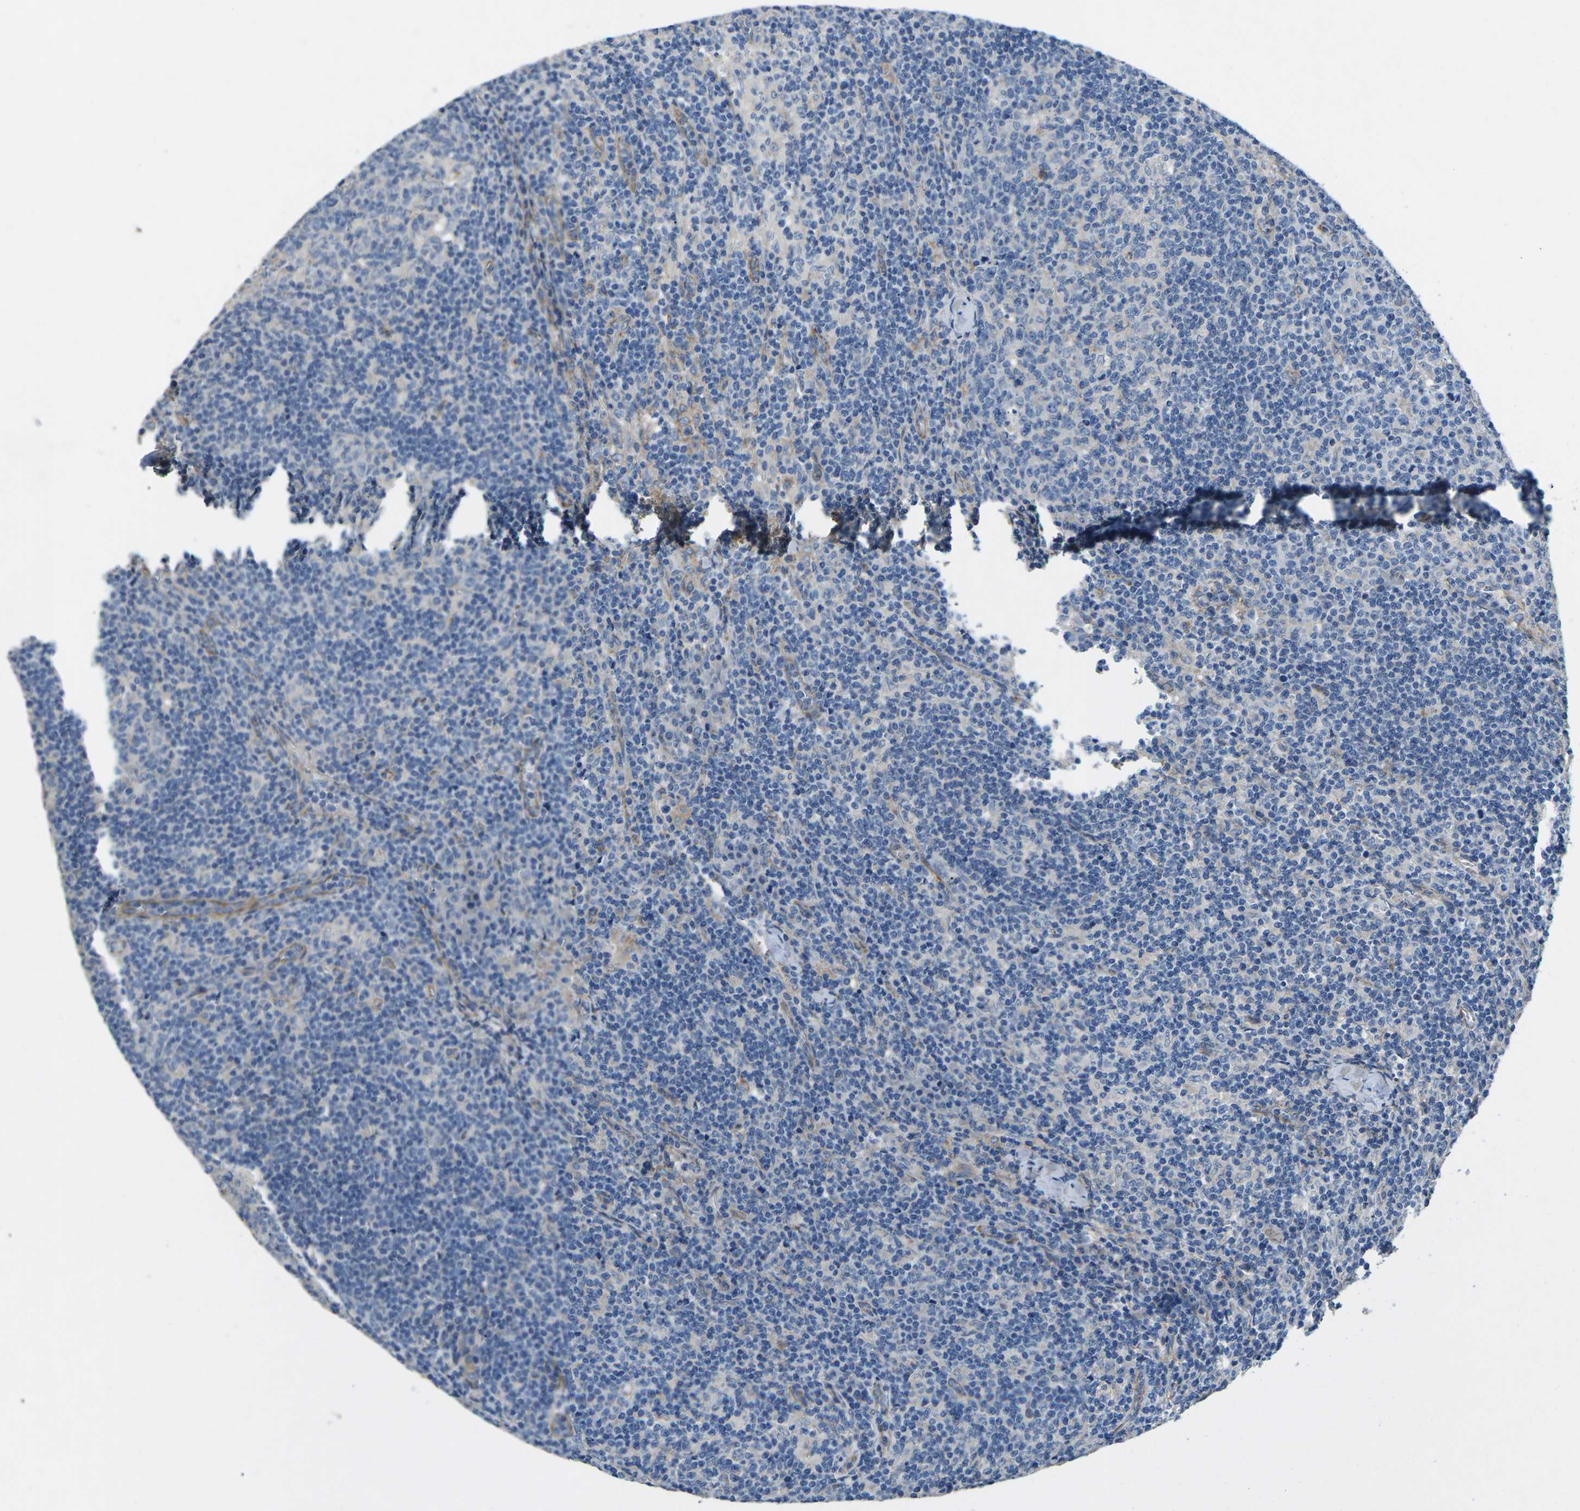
{"staining": {"intensity": "moderate", "quantity": "<25%", "location": "cytoplasmic/membranous"}, "tissue": "lymph node", "cell_type": "Germinal center cells", "image_type": "normal", "snomed": [{"axis": "morphology", "description": "Normal tissue, NOS"}, {"axis": "morphology", "description": "Inflammation, NOS"}, {"axis": "topography", "description": "Lymph node"}], "caption": "Protein staining exhibits moderate cytoplasmic/membranous expression in about <25% of germinal center cells in normal lymph node. Using DAB (brown) and hematoxylin (blue) stains, captured at high magnification using brightfield microscopy.", "gene": "CTNND1", "patient": {"sex": "male", "age": 55}}